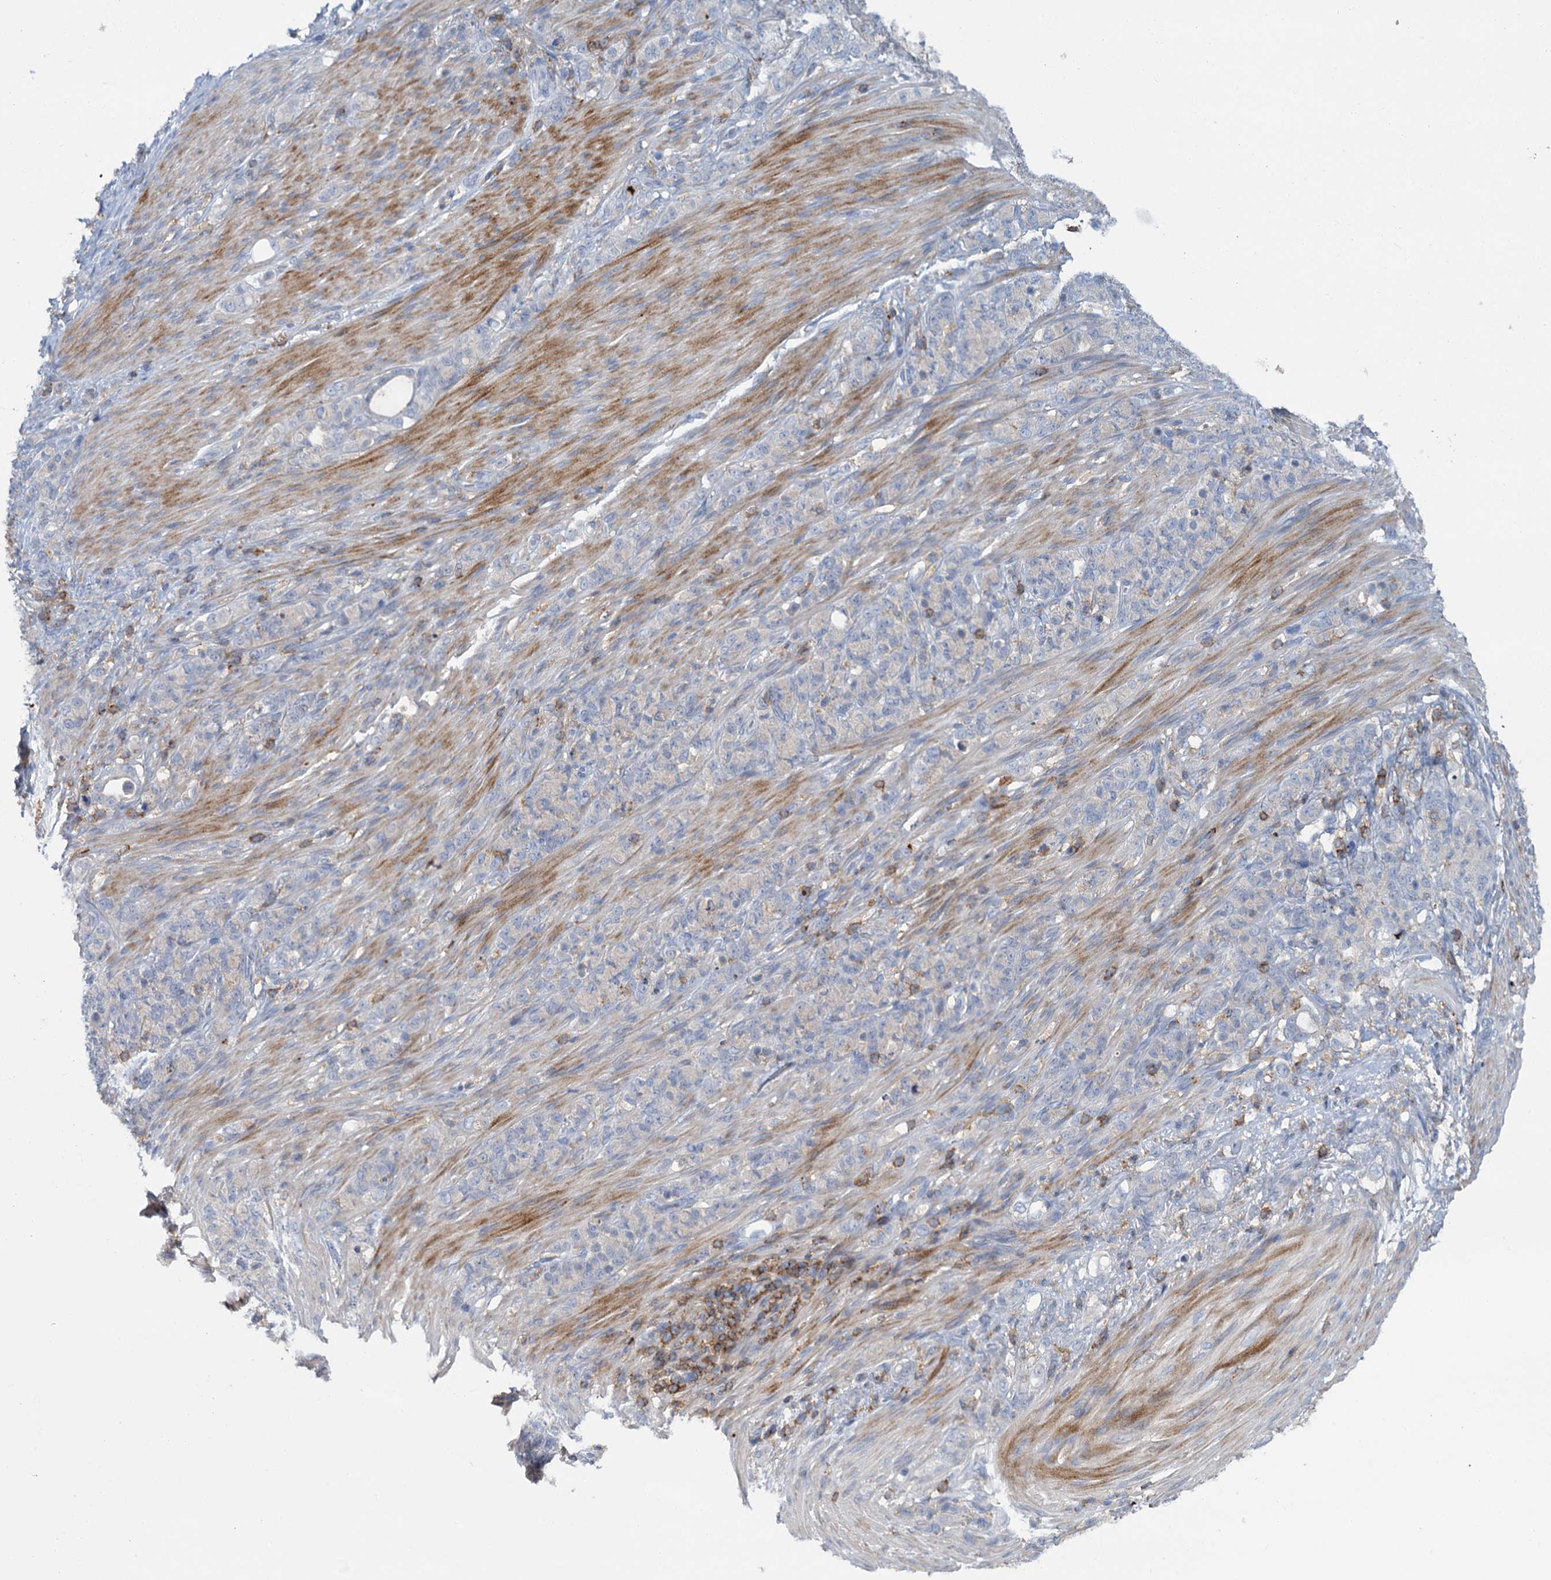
{"staining": {"intensity": "negative", "quantity": "none", "location": "none"}, "tissue": "stomach cancer", "cell_type": "Tumor cells", "image_type": "cancer", "snomed": [{"axis": "morphology", "description": "Adenocarcinoma, NOS"}, {"axis": "topography", "description": "Stomach"}], "caption": "A micrograph of human stomach adenocarcinoma is negative for staining in tumor cells.", "gene": "FGFR2", "patient": {"sex": "female", "age": 79}}